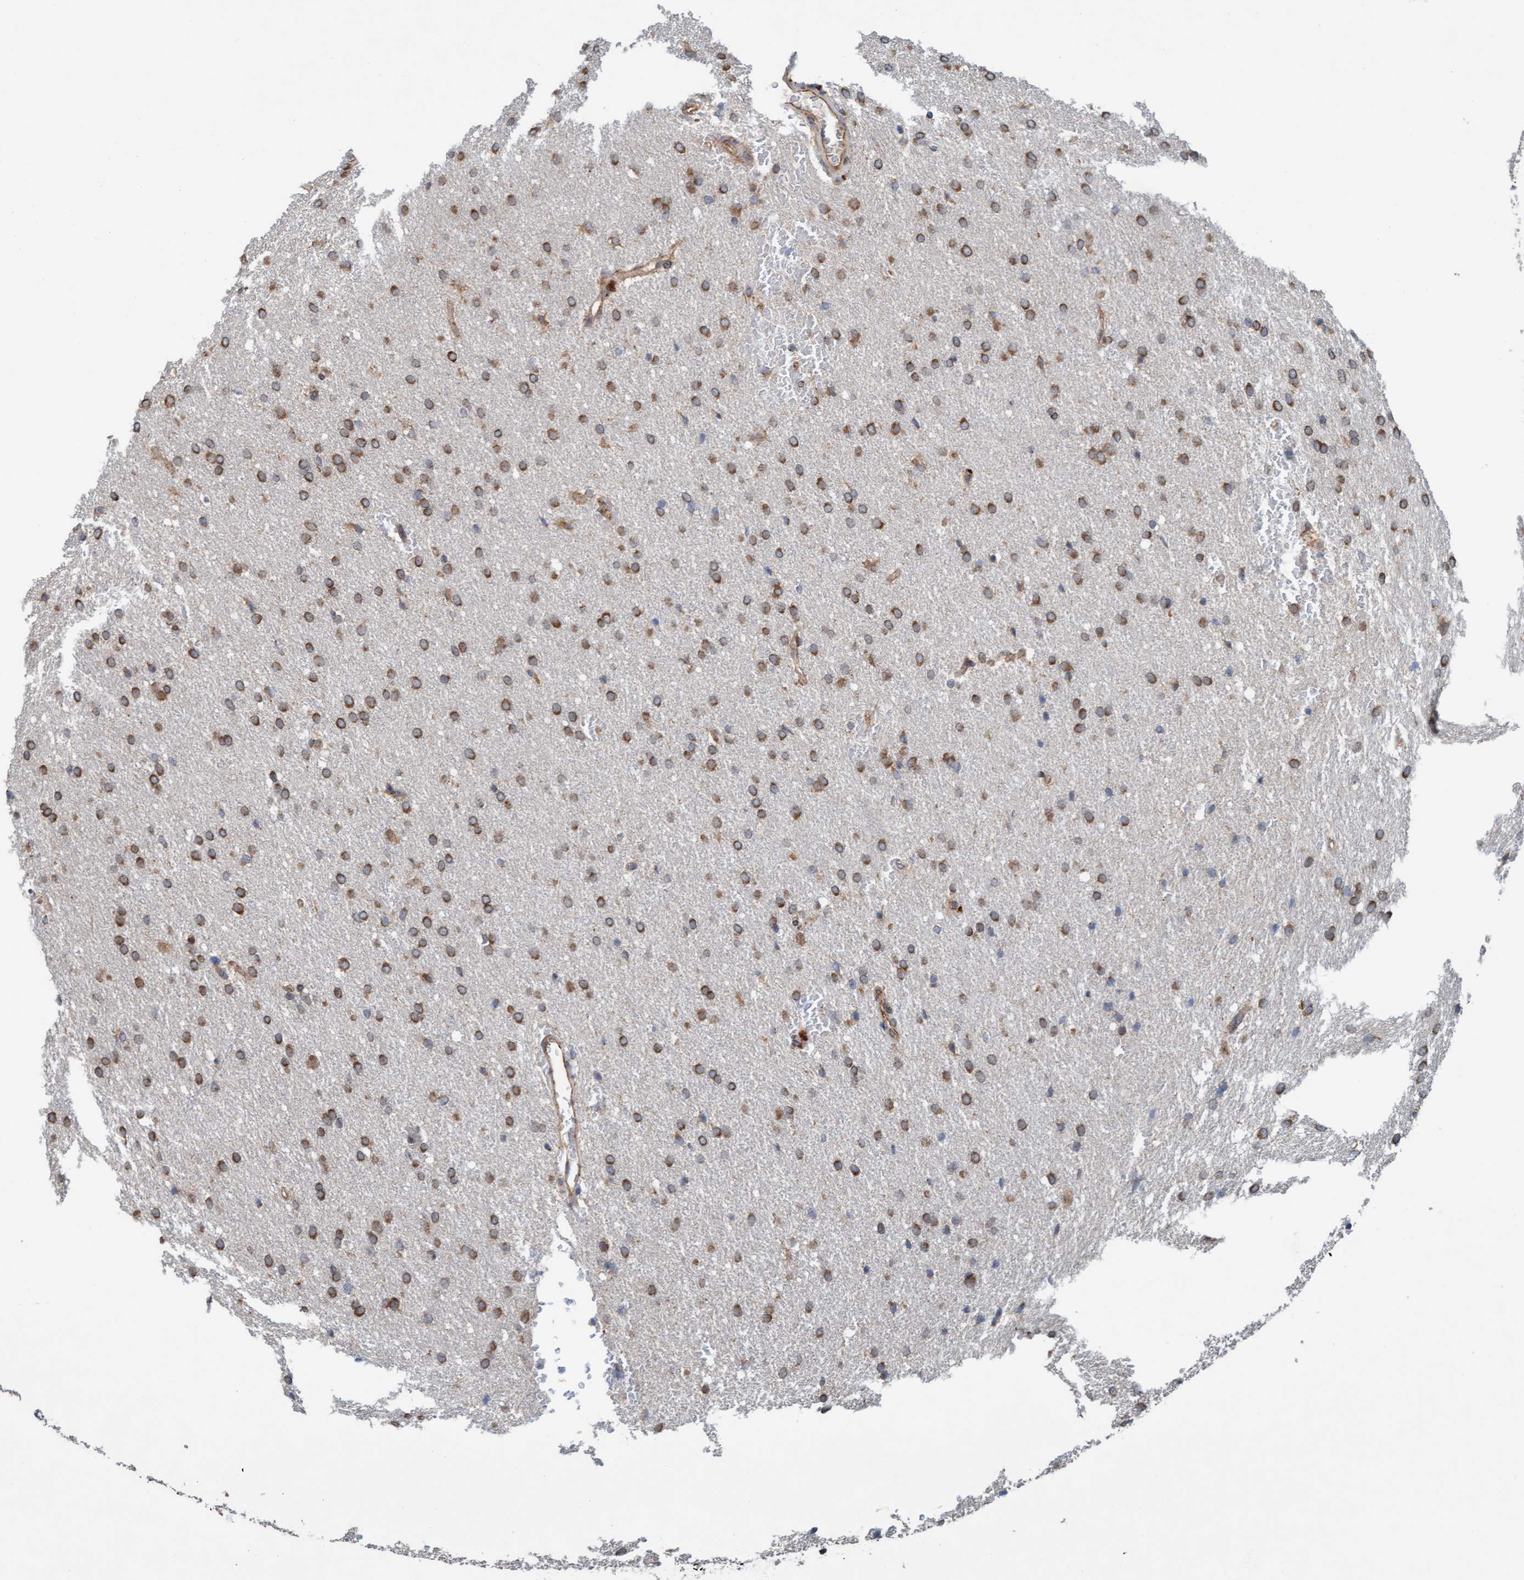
{"staining": {"intensity": "moderate", "quantity": ">75%", "location": "cytoplasmic/membranous"}, "tissue": "glioma", "cell_type": "Tumor cells", "image_type": "cancer", "snomed": [{"axis": "morphology", "description": "Glioma, malignant, Low grade"}, {"axis": "topography", "description": "Brain"}], "caption": "IHC (DAB) staining of human low-grade glioma (malignant) shows moderate cytoplasmic/membranous protein positivity in about >75% of tumor cells.", "gene": "ZNF566", "patient": {"sex": "female", "age": 37}}